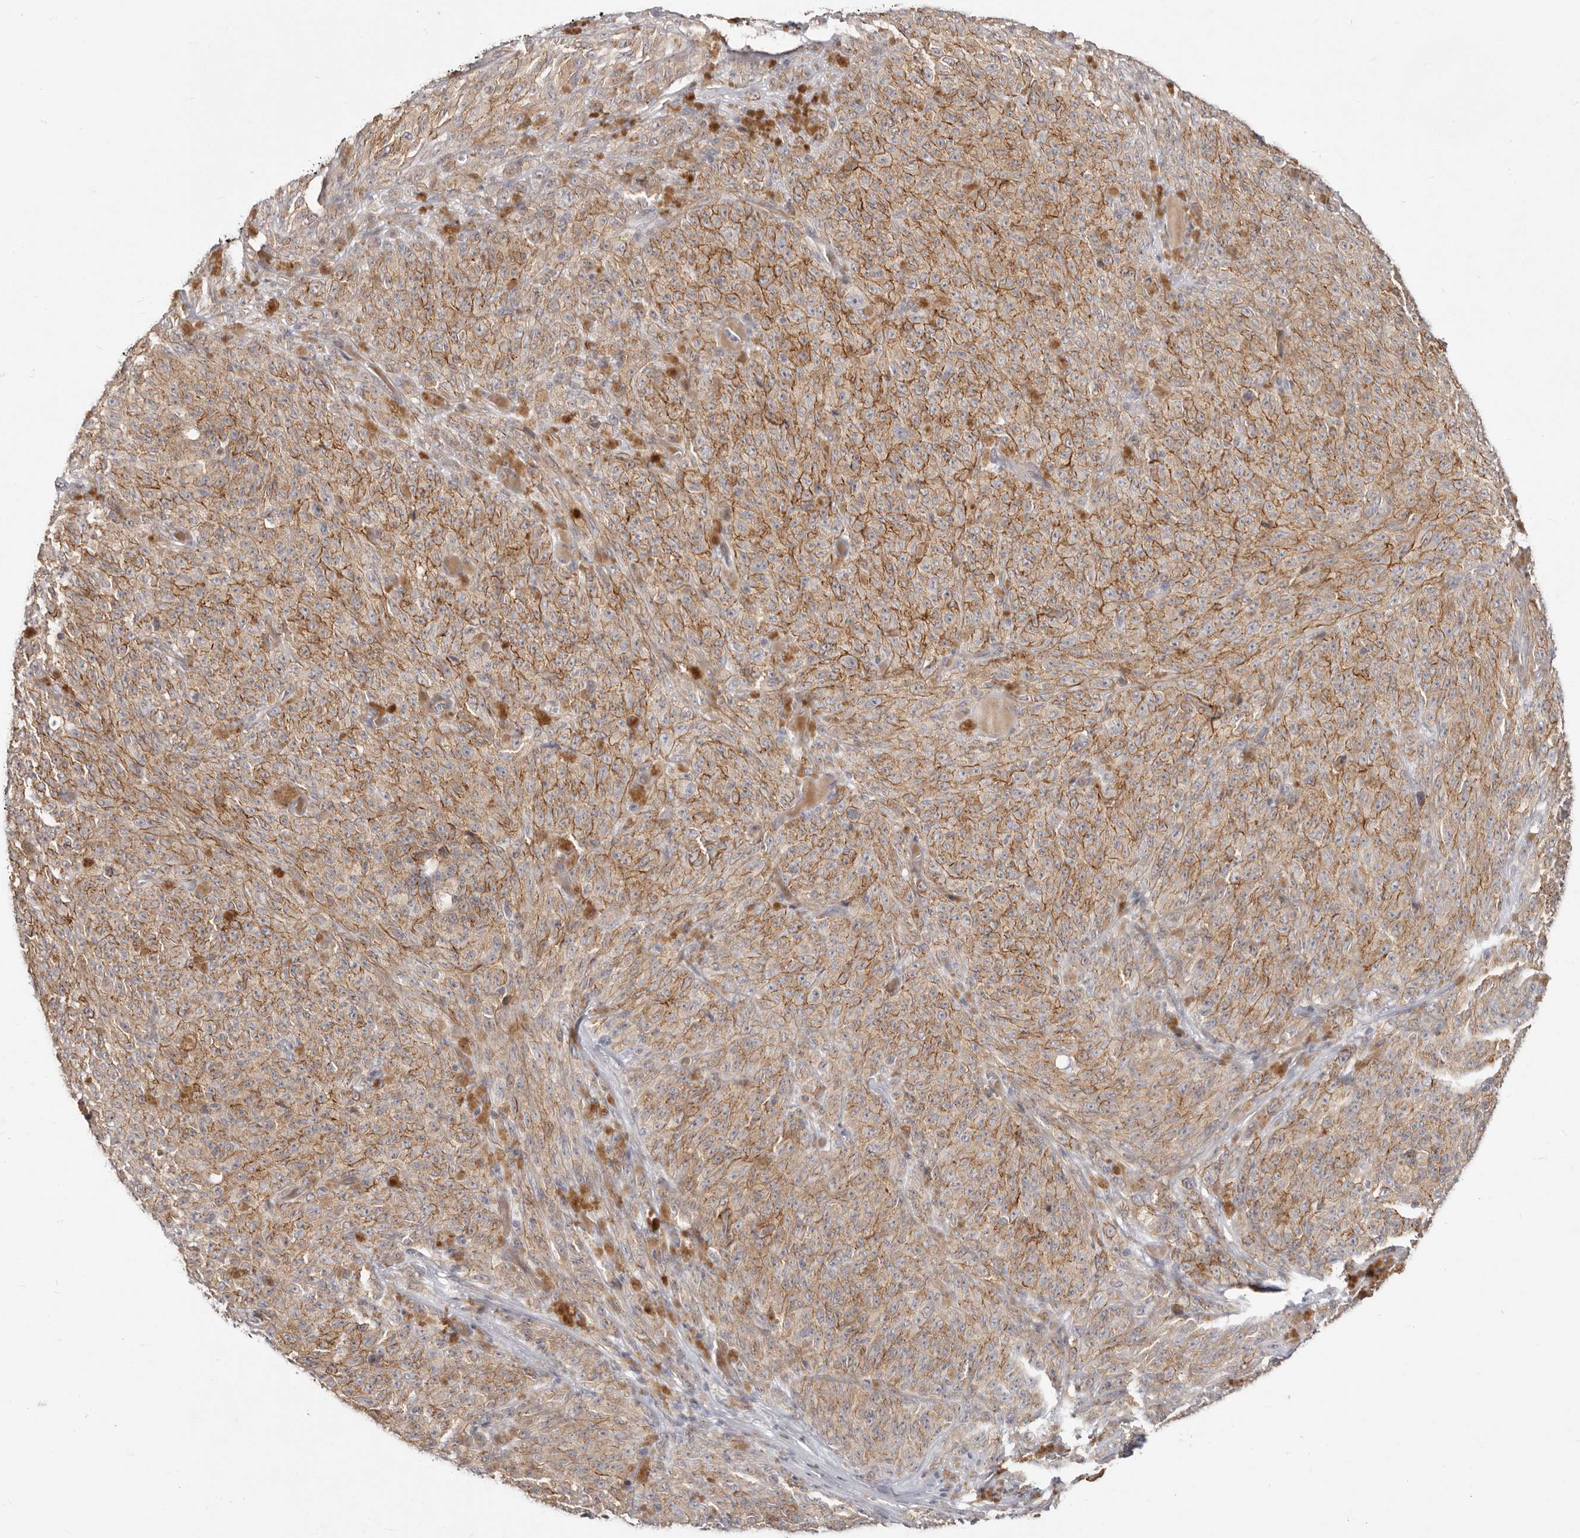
{"staining": {"intensity": "moderate", "quantity": ">75%", "location": "cytoplasmic/membranous"}, "tissue": "melanoma", "cell_type": "Tumor cells", "image_type": "cancer", "snomed": [{"axis": "morphology", "description": "Malignant melanoma, NOS"}, {"axis": "topography", "description": "Skin"}], "caption": "Immunohistochemical staining of malignant melanoma exhibits moderate cytoplasmic/membranous protein positivity in about >75% of tumor cells.", "gene": "SZT2", "patient": {"sex": "female", "age": 82}}